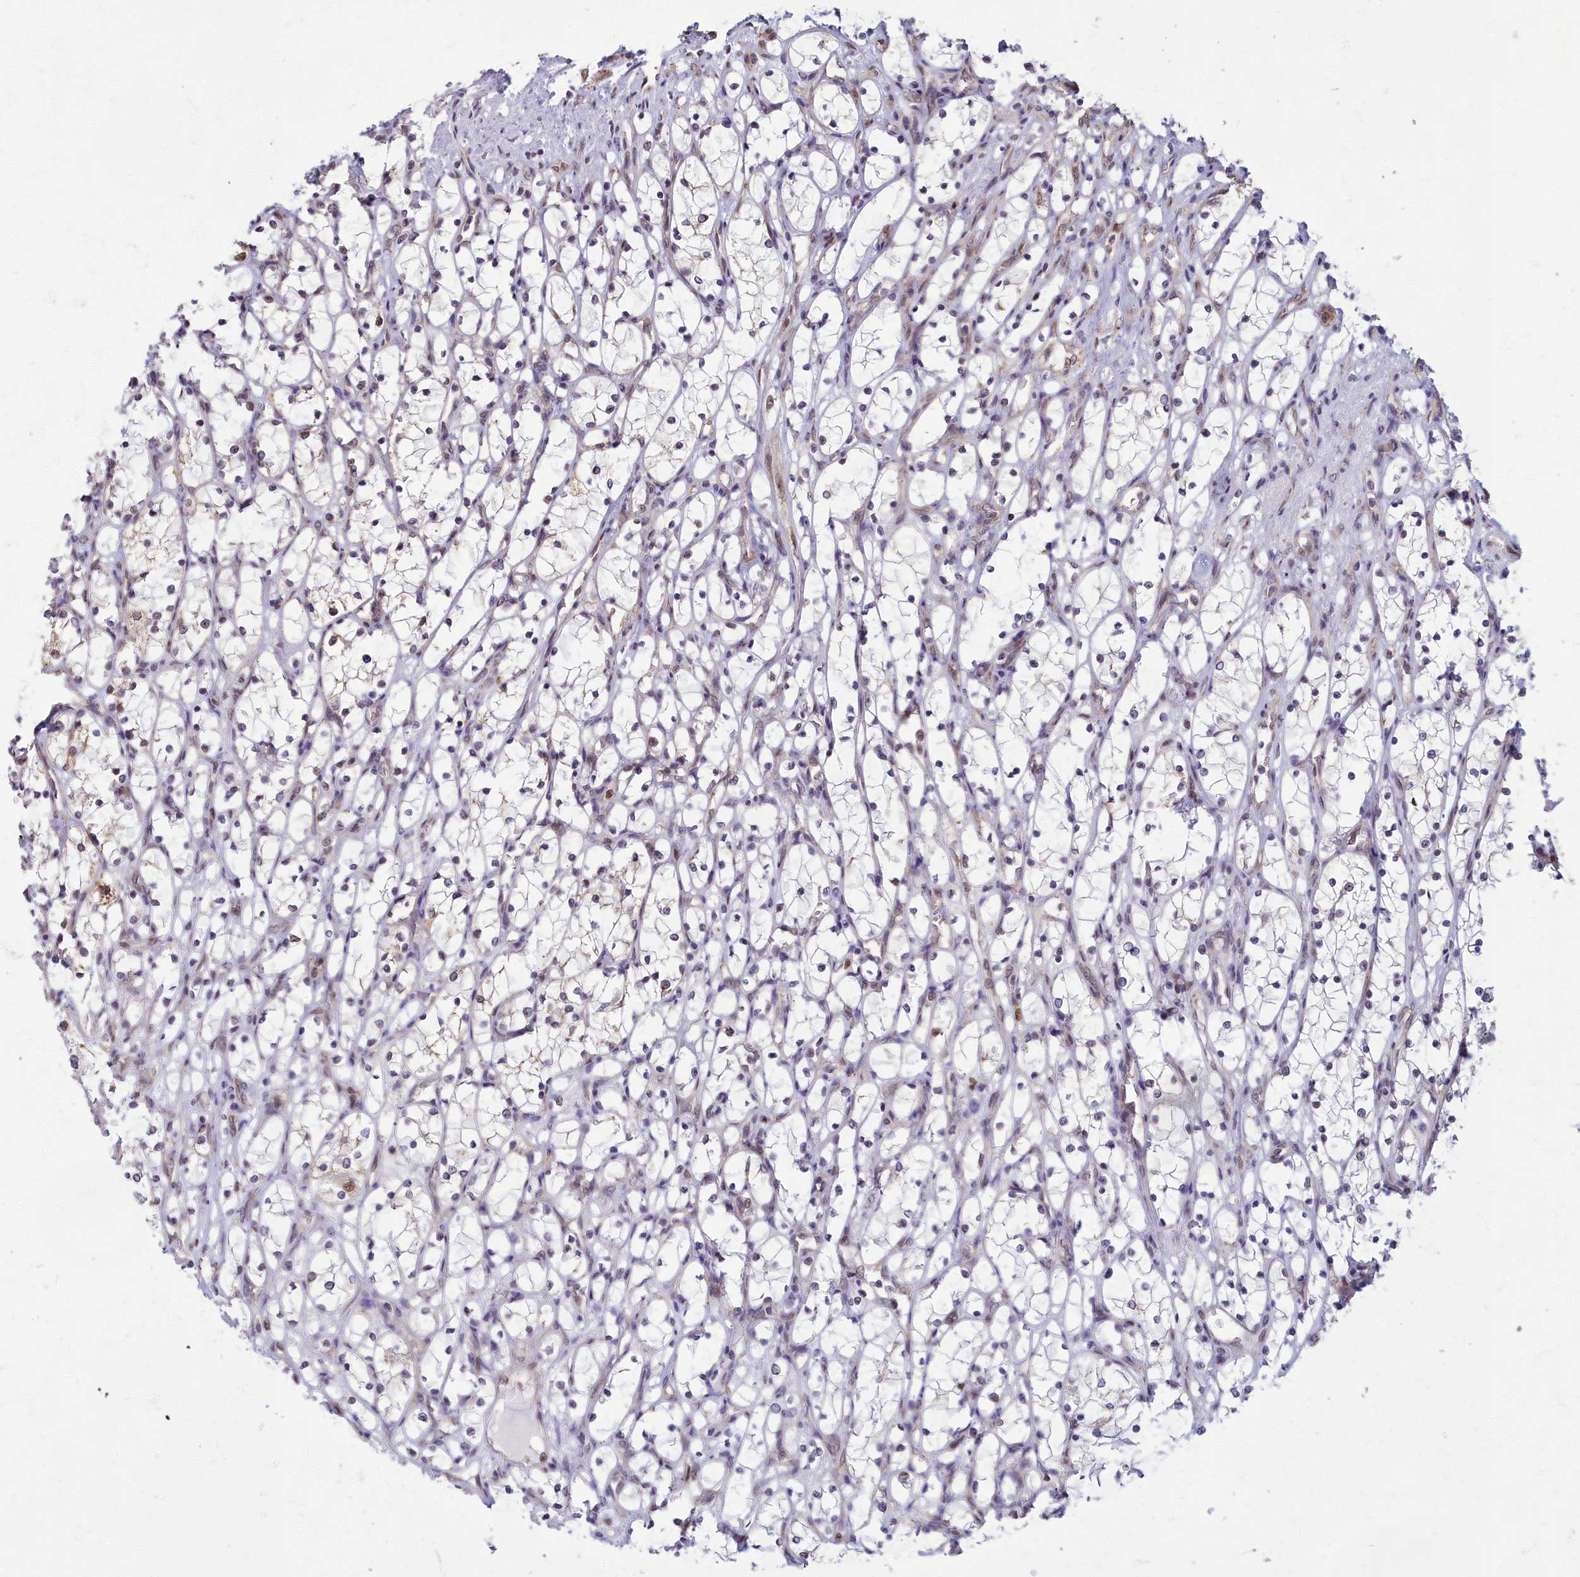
{"staining": {"intensity": "weak", "quantity": "<25%", "location": "nuclear"}, "tissue": "renal cancer", "cell_type": "Tumor cells", "image_type": "cancer", "snomed": [{"axis": "morphology", "description": "Adenocarcinoma, NOS"}, {"axis": "topography", "description": "Kidney"}], "caption": "Photomicrograph shows no protein positivity in tumor cells of renal cancer tissue. (DAB immunohistochemistry (IHC) visualized using brightfield microscopy, high magnification).", "gene": "EARS2", "patient": {"sex": "female", "age": 69}}